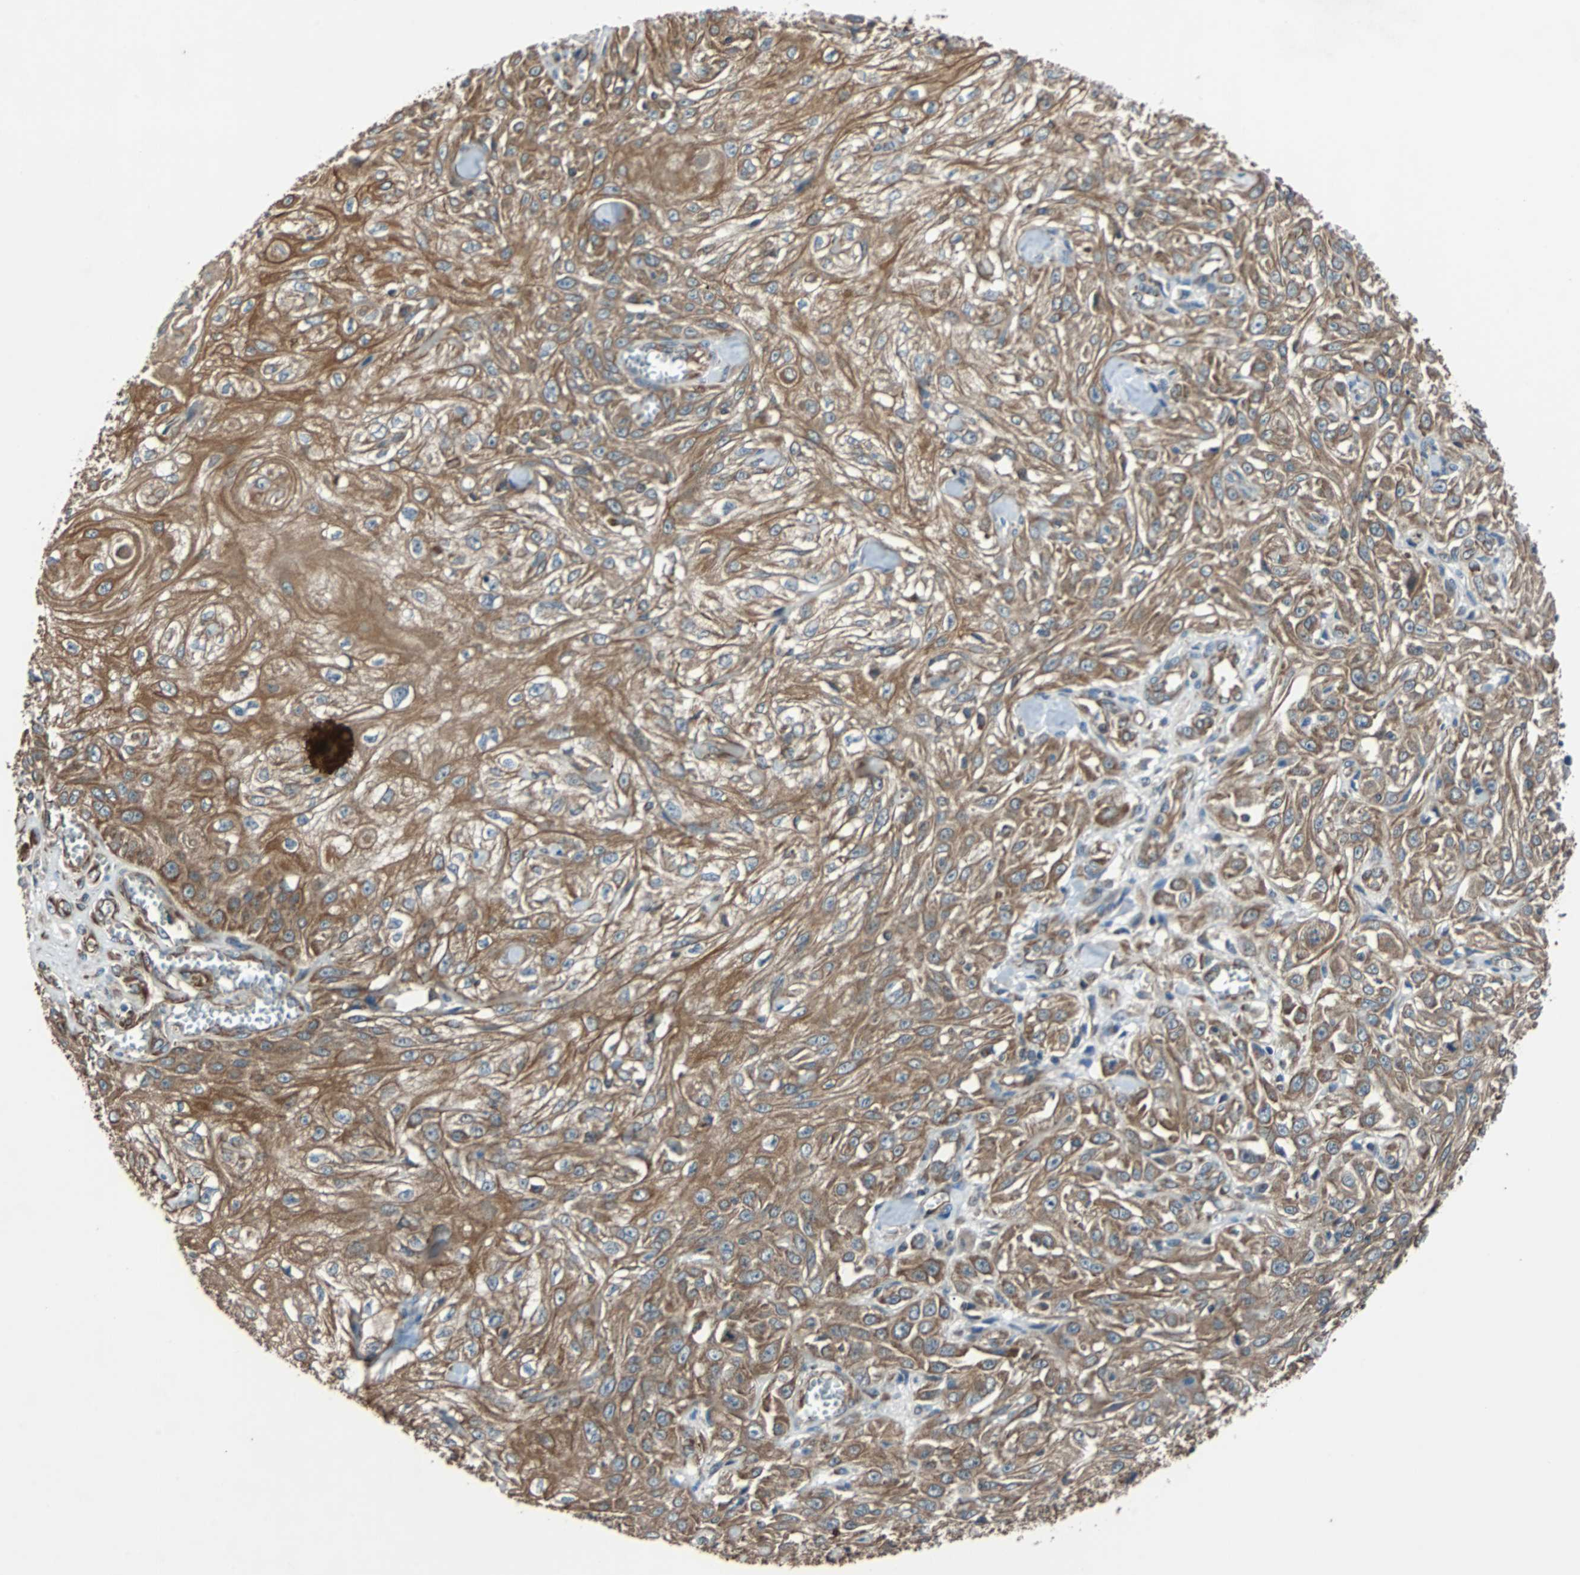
{"staining": {"intensity": "moderate", "quantity": ">75%", "location": "cytoplasmic/membranous"}, "tissue": "skin cancer", "cell_type": "Tumor cells", "image_type": "cancer", "snomed": [{"axis": "morphology", "description": "Squamous cell carcinoma, NOS"}, {"axis": "morphology", "description": "Squamous cell carcinoma, metastatic, NOS"}, {"axis": "topography", "description": "Skin"}, {"axis": "topography", "description": "Lymph node"}], "caption": "Skin cancer (squamous cell carcinoma) tissue shows moderate cytoplasmic/membranous expression in approximately >75% of tumor cells, visualized by immunohistochemistry. (Stains: DAB (3,3'-diaminobenzidine) in brown, nuclei in blue, Microscopy: brightfield microscopy at high magnification).", "gene": "ACTR3", "patient": {"sex": "male", "age": 75}}